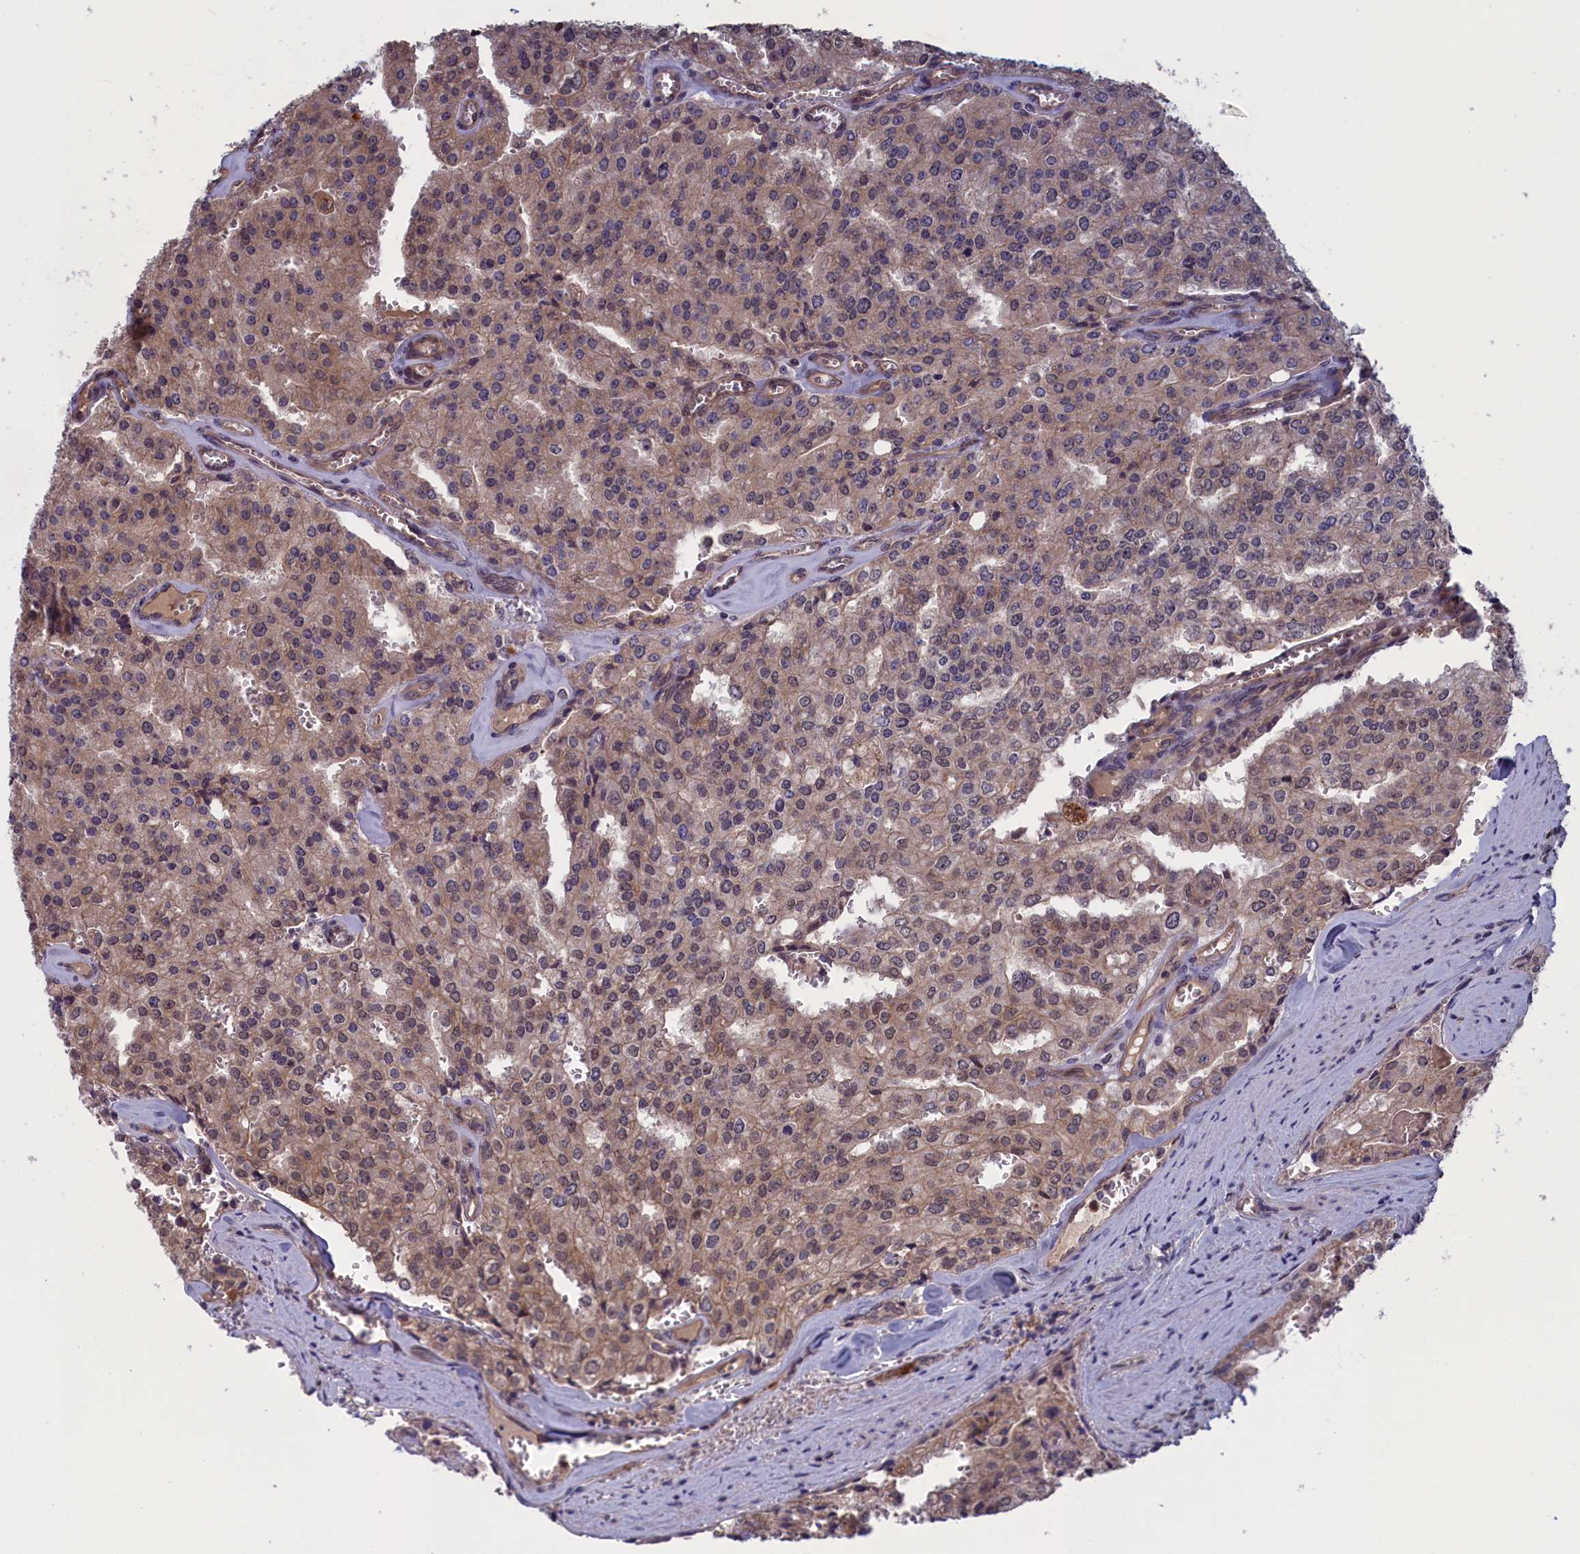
{"staining": {"intensity": "weak", "quantity": "25%-75%", "location": "cytoplasmic/membranous"}, "tissue": "prostate cancer", "cell_type": "Tumor cells", "image_type": "cancer", "snomed": [{"axis": "morphology", "description": "Adenocarcinoma, High grade"}, {"axis": "topography", "description": "Prostate"}], "caption": "A high-resolution image shows immunohistochemistry (IHC) staining of prostate high-grade adenocarcinoma, which exhibits weak cytoplasmic/membranous expression in approximately 25%-75% of tumor cells.", "gene": "PLP2", "patient": {"sex": "male", "age": 68}}